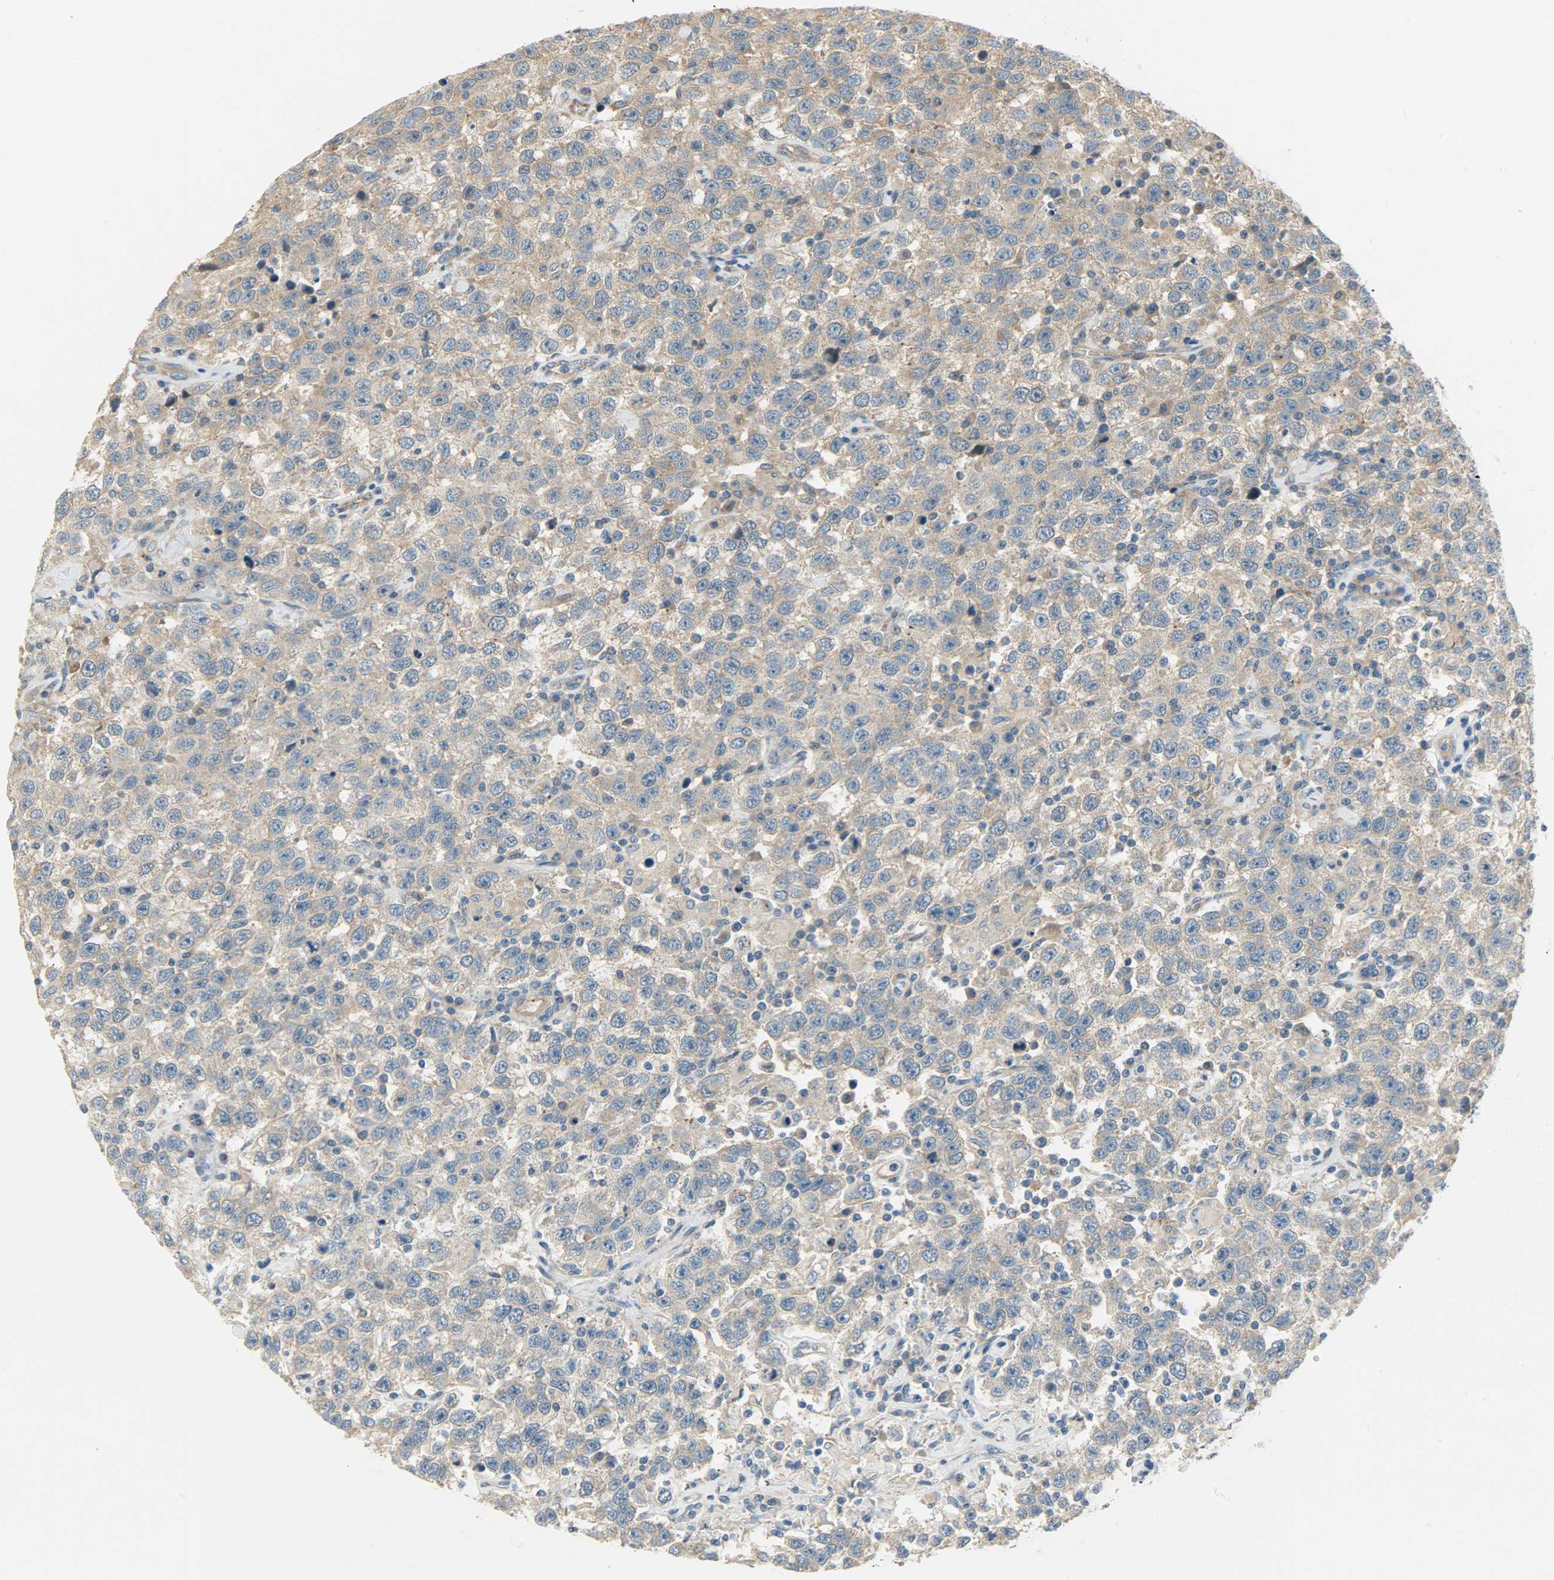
{"staining": {"intensity": "moderate", "quantity": ">75%", "location": "cytoplasmic/membranous"}, "tissue": "testis cancer", "cell_type": "Tumor cells", "image_type": "cancer", "snomed": [{"axis": "morphology", "description": "Seminoma, NOS"}, {"axis": "topography", "description": "Testis"}], "caption": "There is medium levels of moderate cytoplasmic/membranous positivity in tumor cells of testis cancer (seminoma), as demonstrated by immunohistochemical staining (brown color).", "gene": "KIAA1217", "patient": {"sex": "male", "age": 41}}